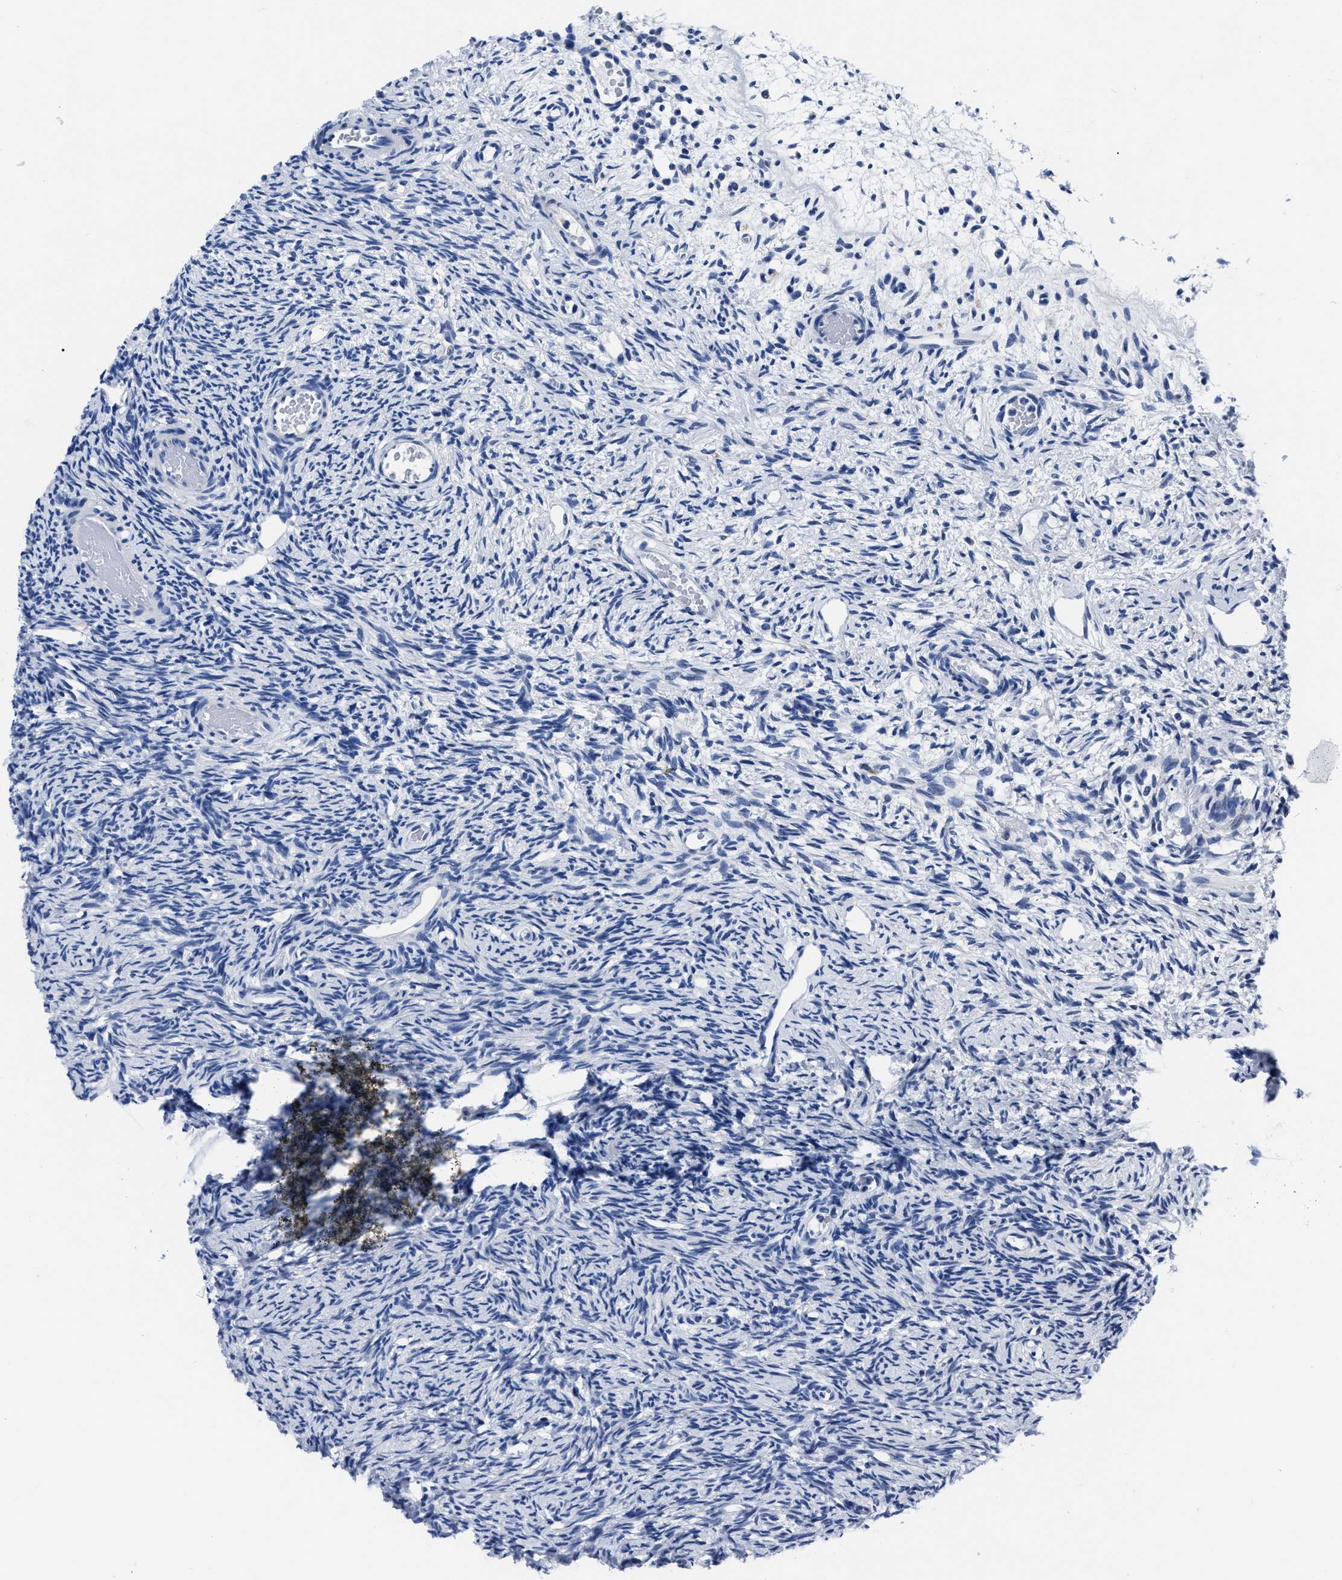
{"staining": {"intensity": "negative", "quantity": "none", "location": "none"}, "tissue": "ovary", "cell_type": "Follicle cells", "image_type": "normal", "snomed": [{"axis": "morphology", "description": "Normal tissue, NOS"}, {"axis": "topography", "description": "Ovary"}], "caption": "High power microscopy image of an IHC photomicrograph of unremarkable ovary, revealing no significant expression in follicle cells.", "gene": "MOV10L1", "patient": {"sex": "female", "age": 33}}